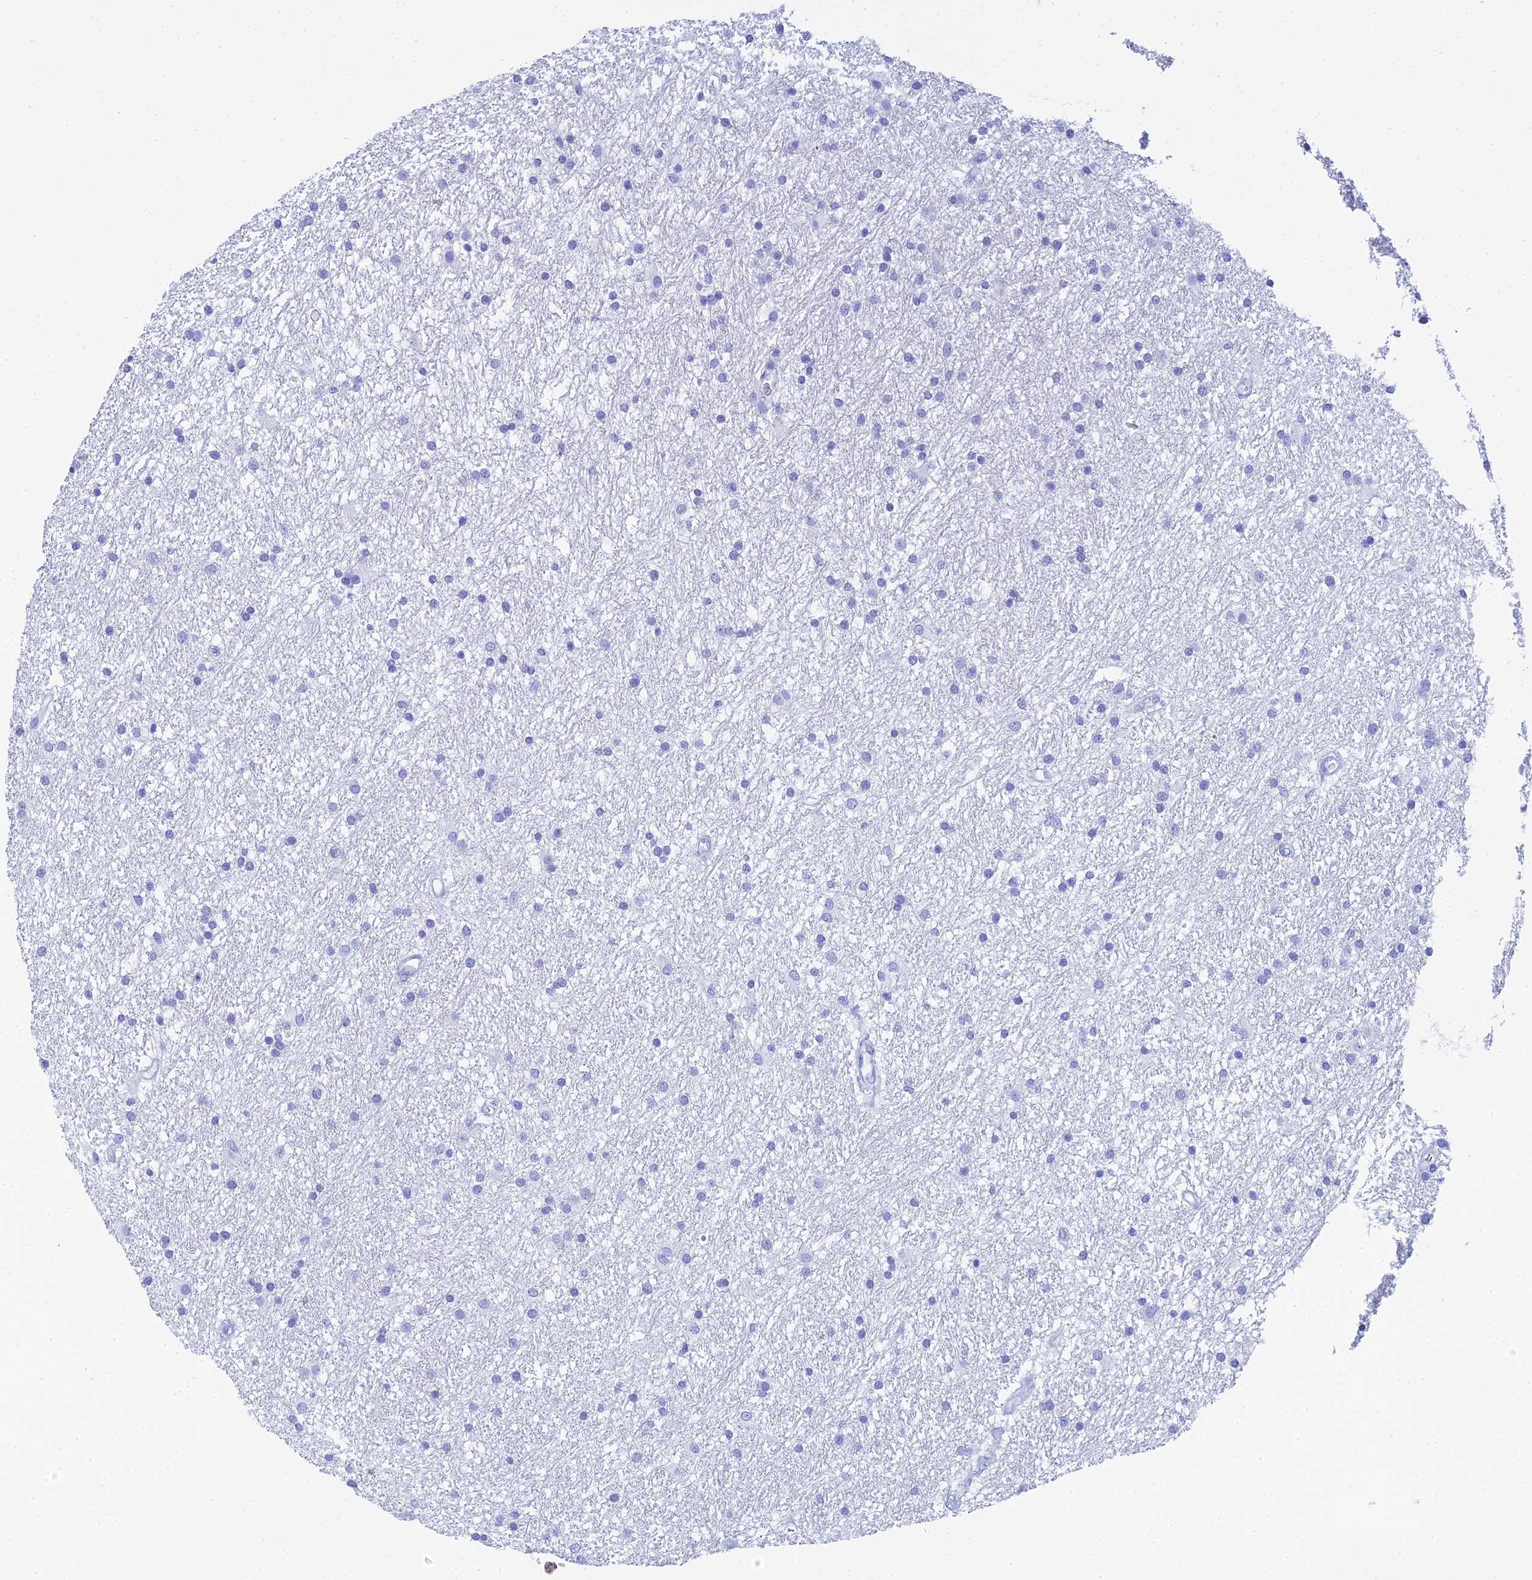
{"staining": {"intensity": "negative", "quantity": "none", "location": "none"}, "tissue": "glioma", "cell_type": "Tumor cells", "image_type": "cancer", "snomed": [{"axis": "morphology", "description": "Glioma, malignant, High grade"}, {"axis": "topography", "description": "Brain"}], "caption": "An immunohistochemistry (IHC) image of glioma is shown. There is no staining in tumor cells of glioma.", "gene": "CELA3A", "patient": {"sex": "male", "age": 77}}